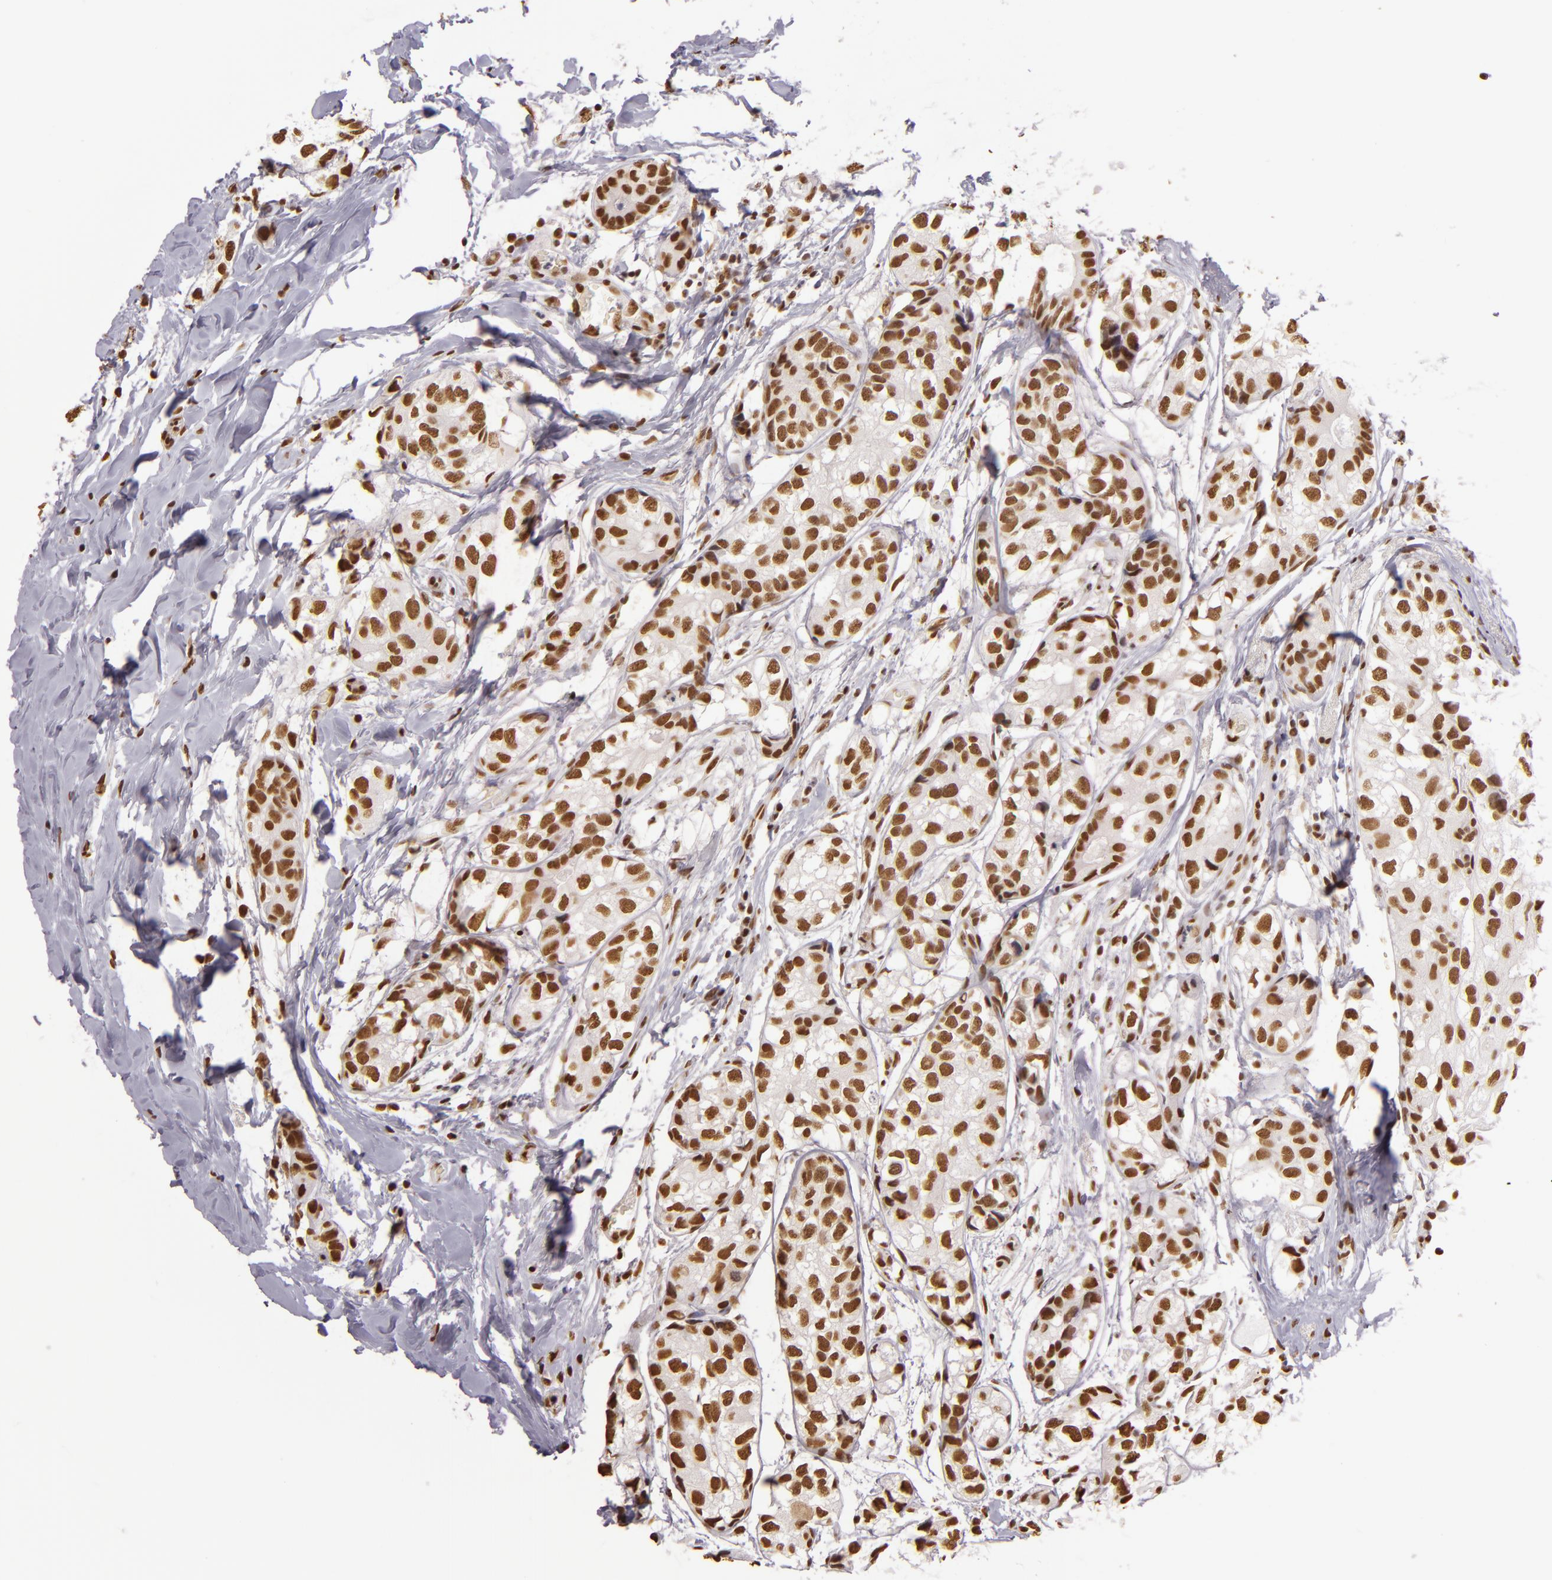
{"staining": {"intensity": "strong", "quantity": ">75%", "location": "nuclear"}, "tissue": "breast cancer", "cell_type": "Tumor cells", "image_type": "cancer", "snomed": [{"axis": "morphology", "description": "Duct carcinoma"}, {"axis": "topography", "description": "Breast"}], "caption": "The immunohistochemical stain shows strong nuclear positivity in tumor cells of breast intraductal carcinoma tissue.", "gene": "PAPOLA", "patient": {"sex": "female", "age": 68}}